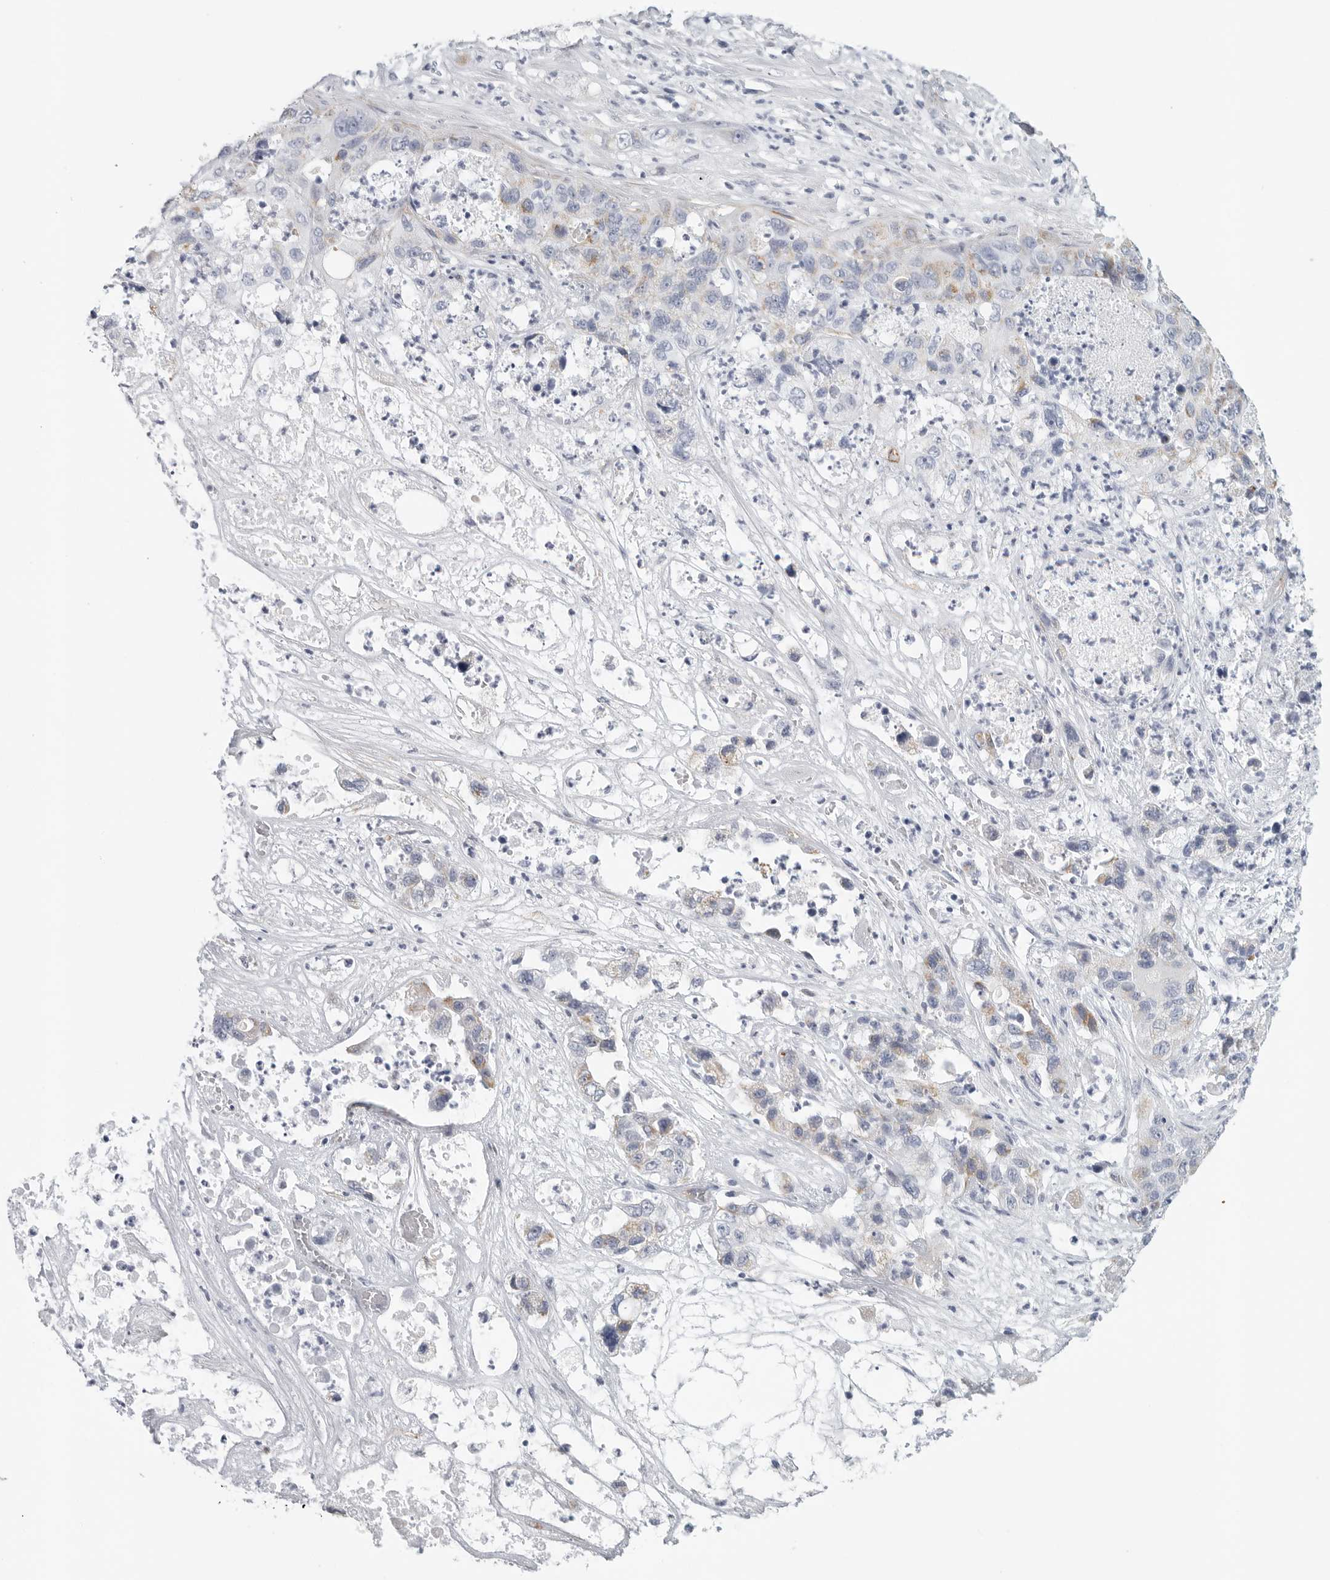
{"staining": {"intensity": "negative", "quantity": "none", "location": "none"}, "tissue": "pancreatic cancer", "cell_type": "Tumor cells", "image_type": "cancer", "snomed": [{"axis": "morphology", "description": "Adenocarcinoma, NOS"}, {"axis": "topography", "description": "Pancreas"}], "caption": "Photomicrograph shows no significant protein staining in tumor cells of pancreatic cancer (adenocarcinoma).", "gene": "TNR", "patient": {"sex": "female", "age": 78}}